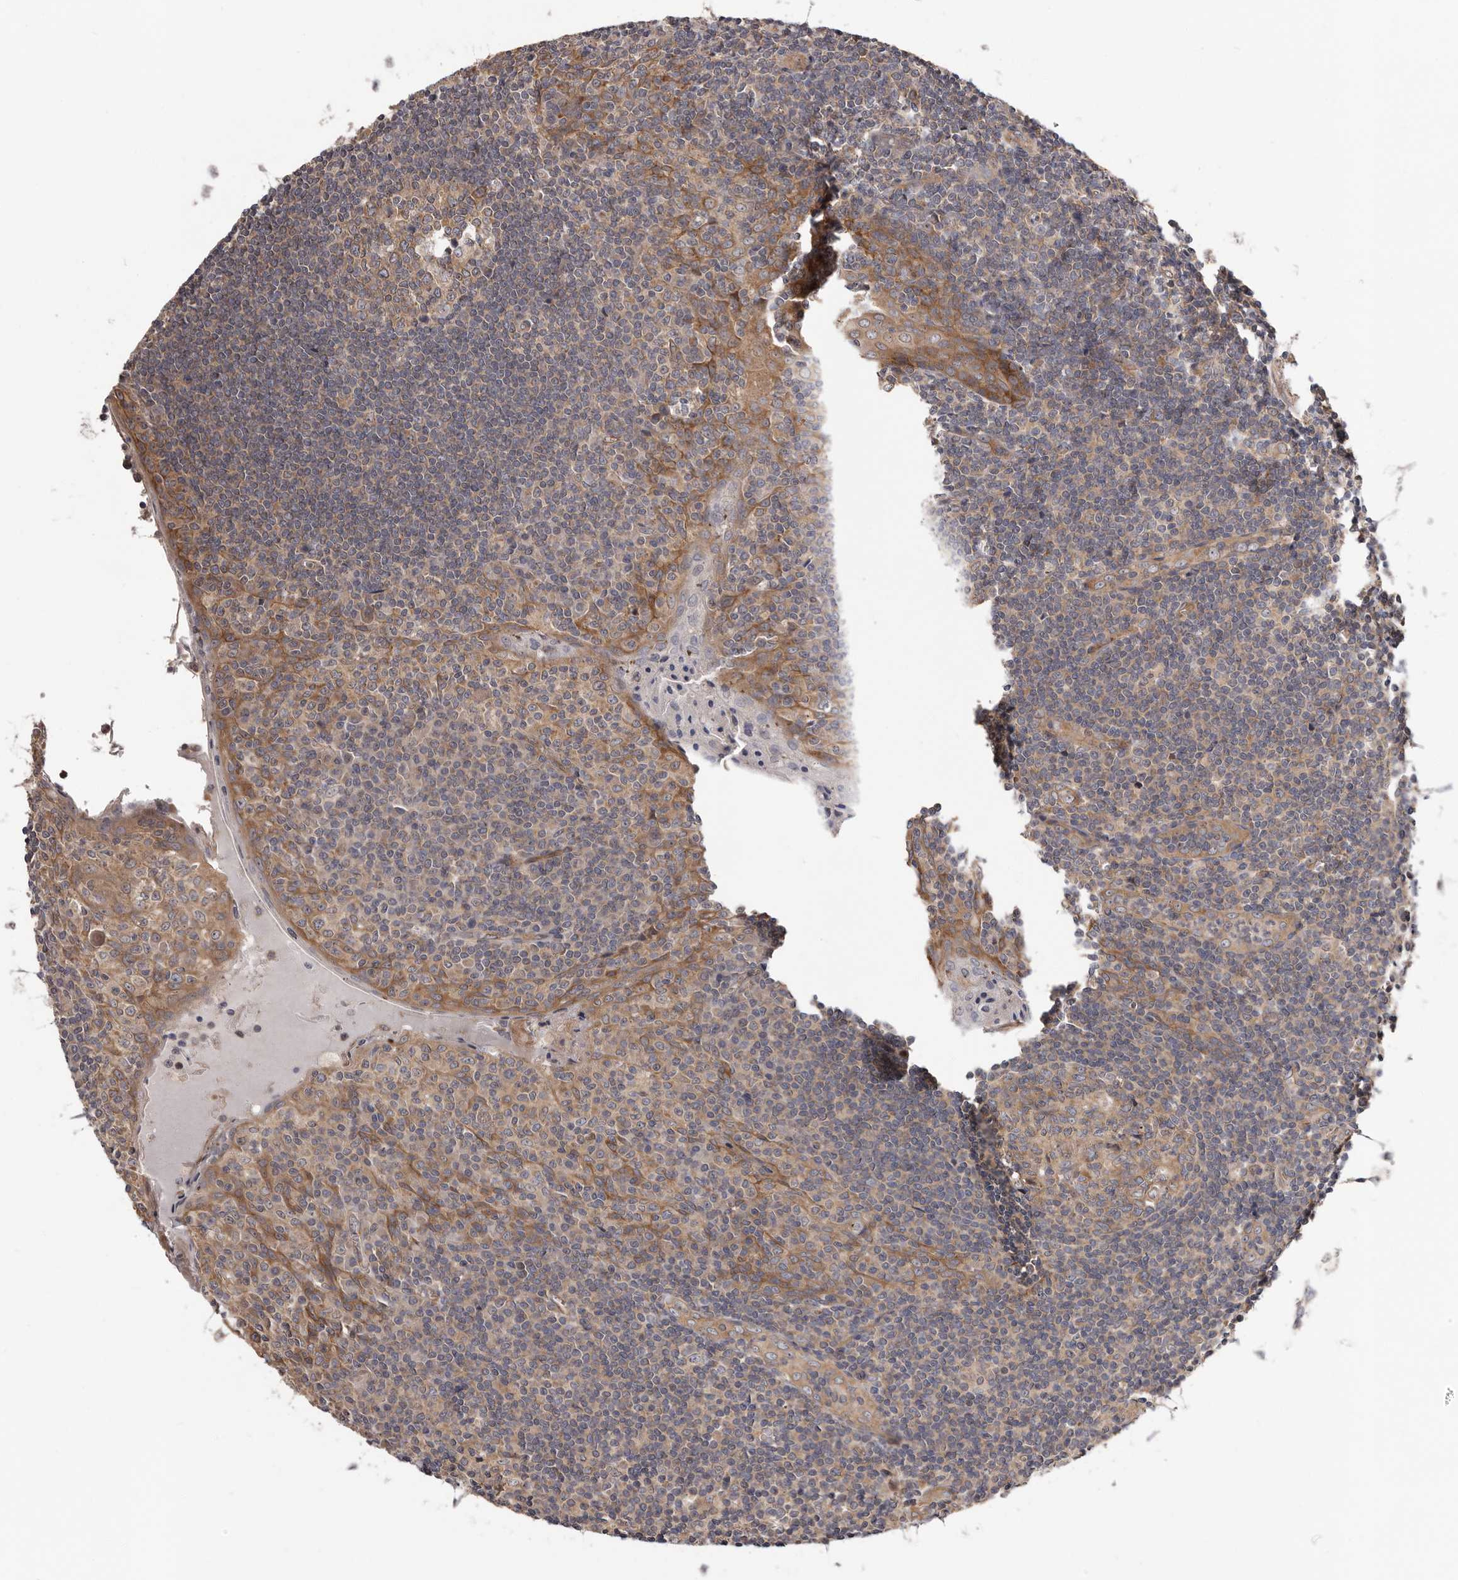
{"staining": {"intensity": "moderate", "quantity": "<25%", "location": "cytoplasmic/membranous"}, "tissue": "tonsil", "cell_type": "Germinal center cells", "image_type": "normal", "snomed": [{"axis": "morphology", "description": "Normal tissue, NOS"}, {"axis": "topography", "description": "Tonsil"}], "caption": "Tonsil stained for a protein (brown) exhibits moderate cytoplasmic/membranous positive staining in approximately <25% of germinal center cells.", "gene": "VPS37A", "patient": {"sex": "male", "age": 27}}